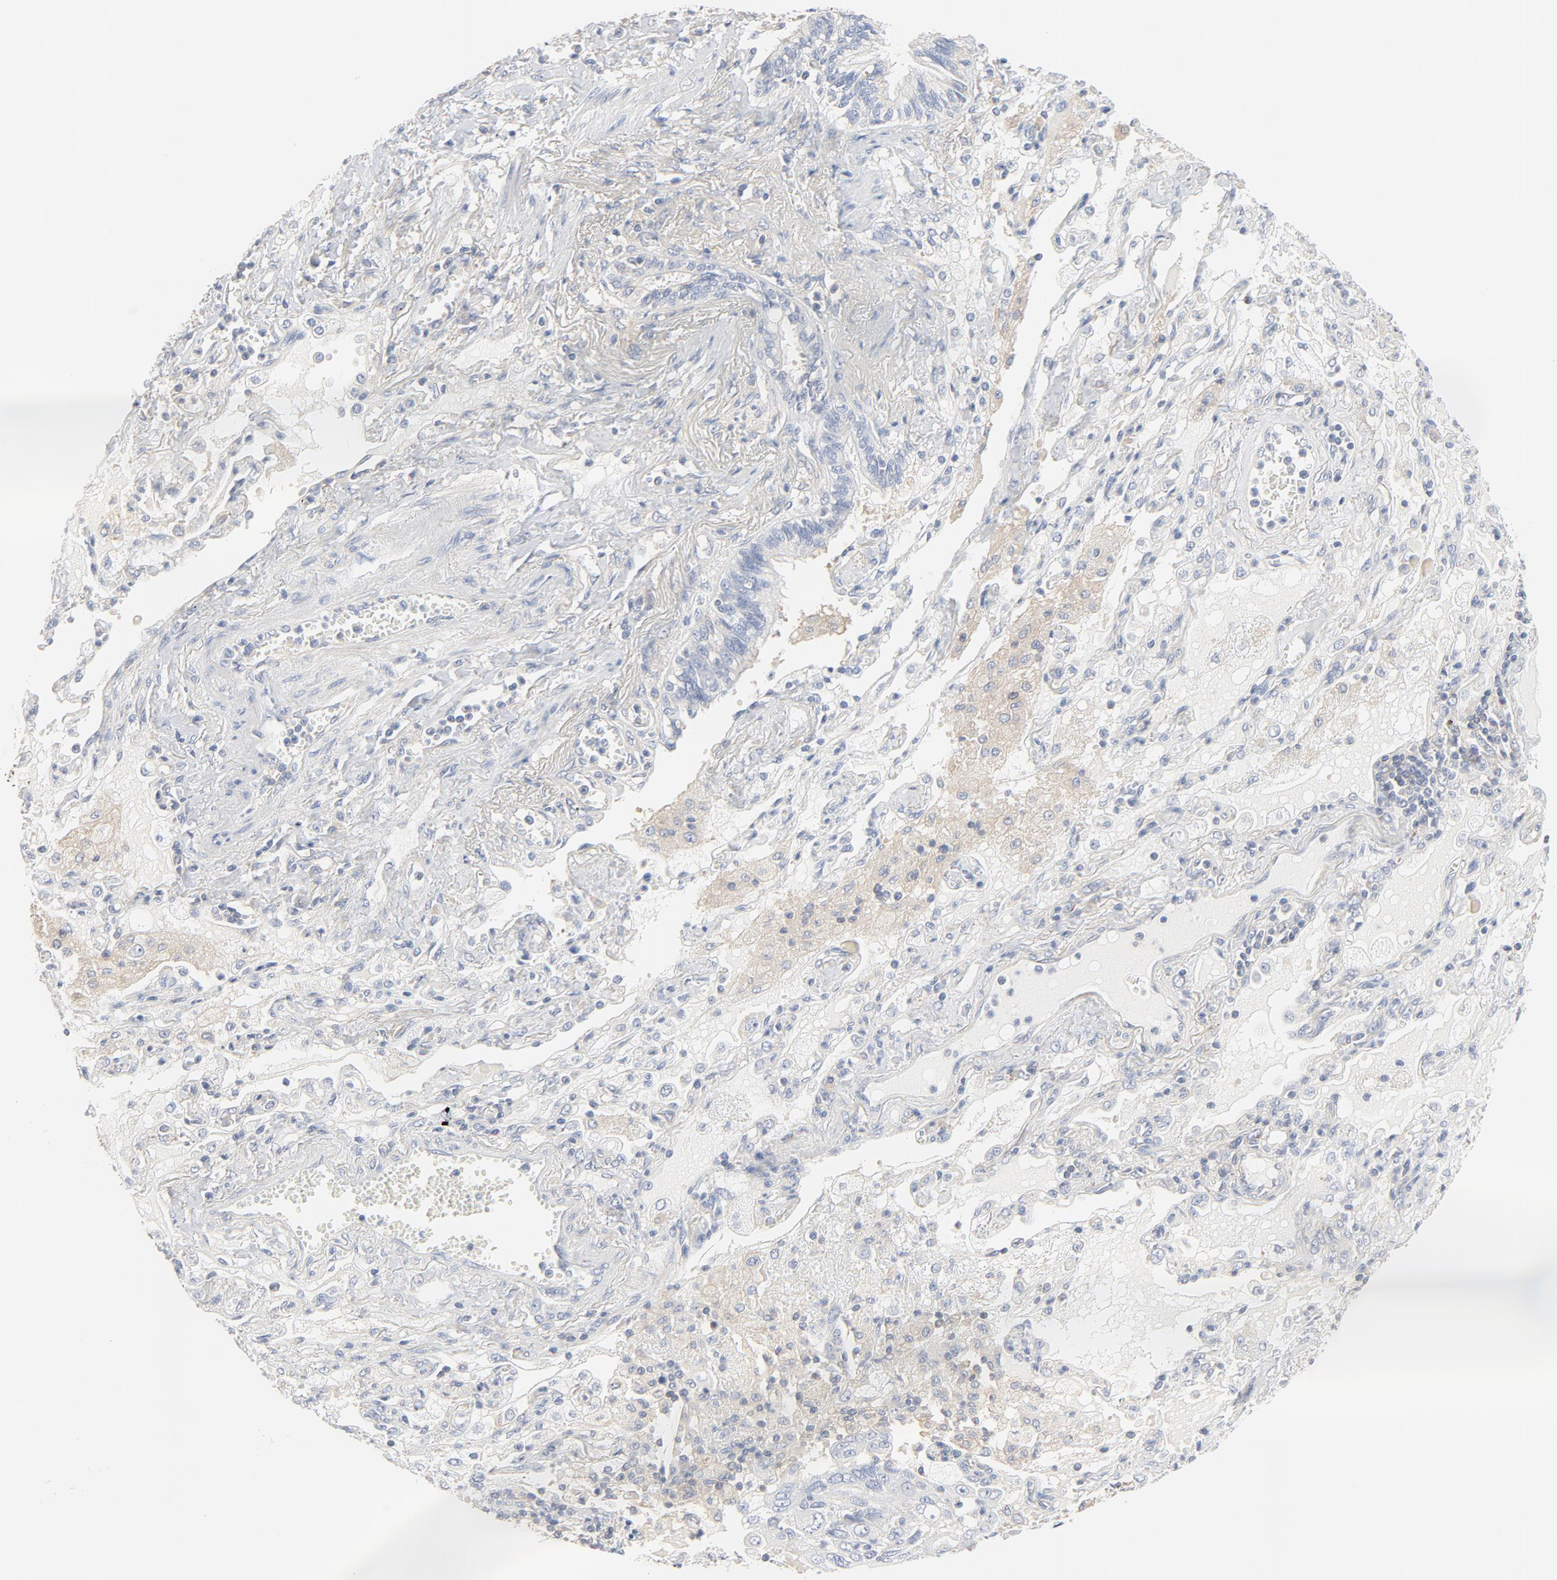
{"staining": {"intensity": "negative", "quantity": "none", "location": "none"}, "tissue": "lung cancer", "cell_type": "Tumor cells", "image_type": "cancer", "snomed": [{"axis": "morphology", "description": "Squamous cell carcinoma, NOS"}, {"axis": "topography", "description": "Lung"}], "caption": "Protein analysis of lung cancer shows no significant staining in tumor cells.", "gene": "RABEP1", "patient": {"sex": "female", "age": 76}}